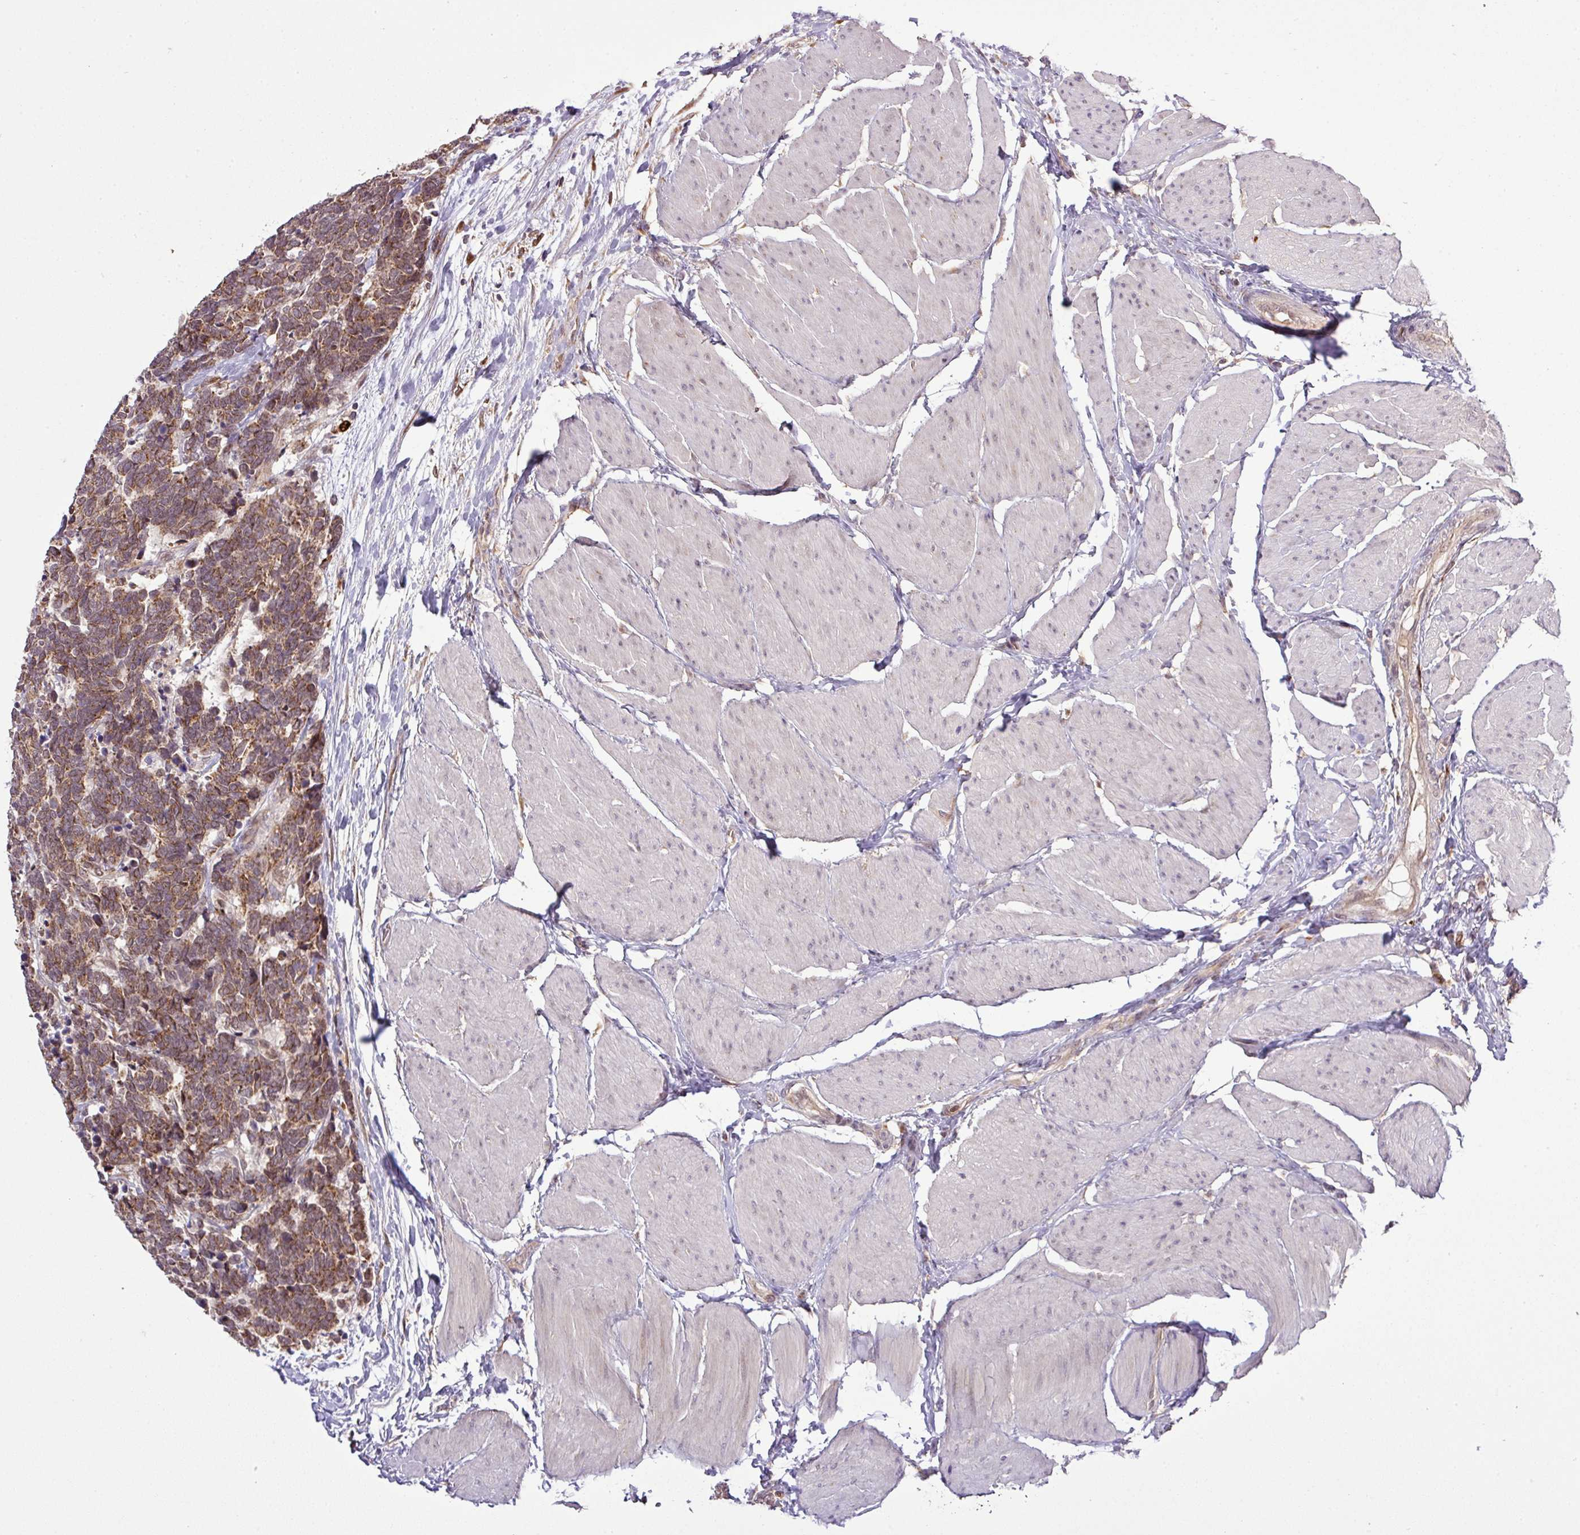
{"staining": {"intensity": "moderate", "quantity": ">75%", "location": "cytoplasmic/membranous"}, "tissue": "carcinoid", "cell_type": "Tumor cells", "image_type": "cancer", "snomed": [{"axis": "morphology", "description": "Carcinoma, NOS"}, {"axis": "morphology", "description": "Carcinoid, malignant, NOS"}, {"axis": "topography", "description": "Urinary bladder"}], "caption": "Approximately >75% of tumor cells in human carcinoid show moderate cytoplasmic/membranous protein positivity as visualized by brown immunohistochemical staining.", "gene": "SMCO4", "patient": {"sex": "male", "age": 57}}